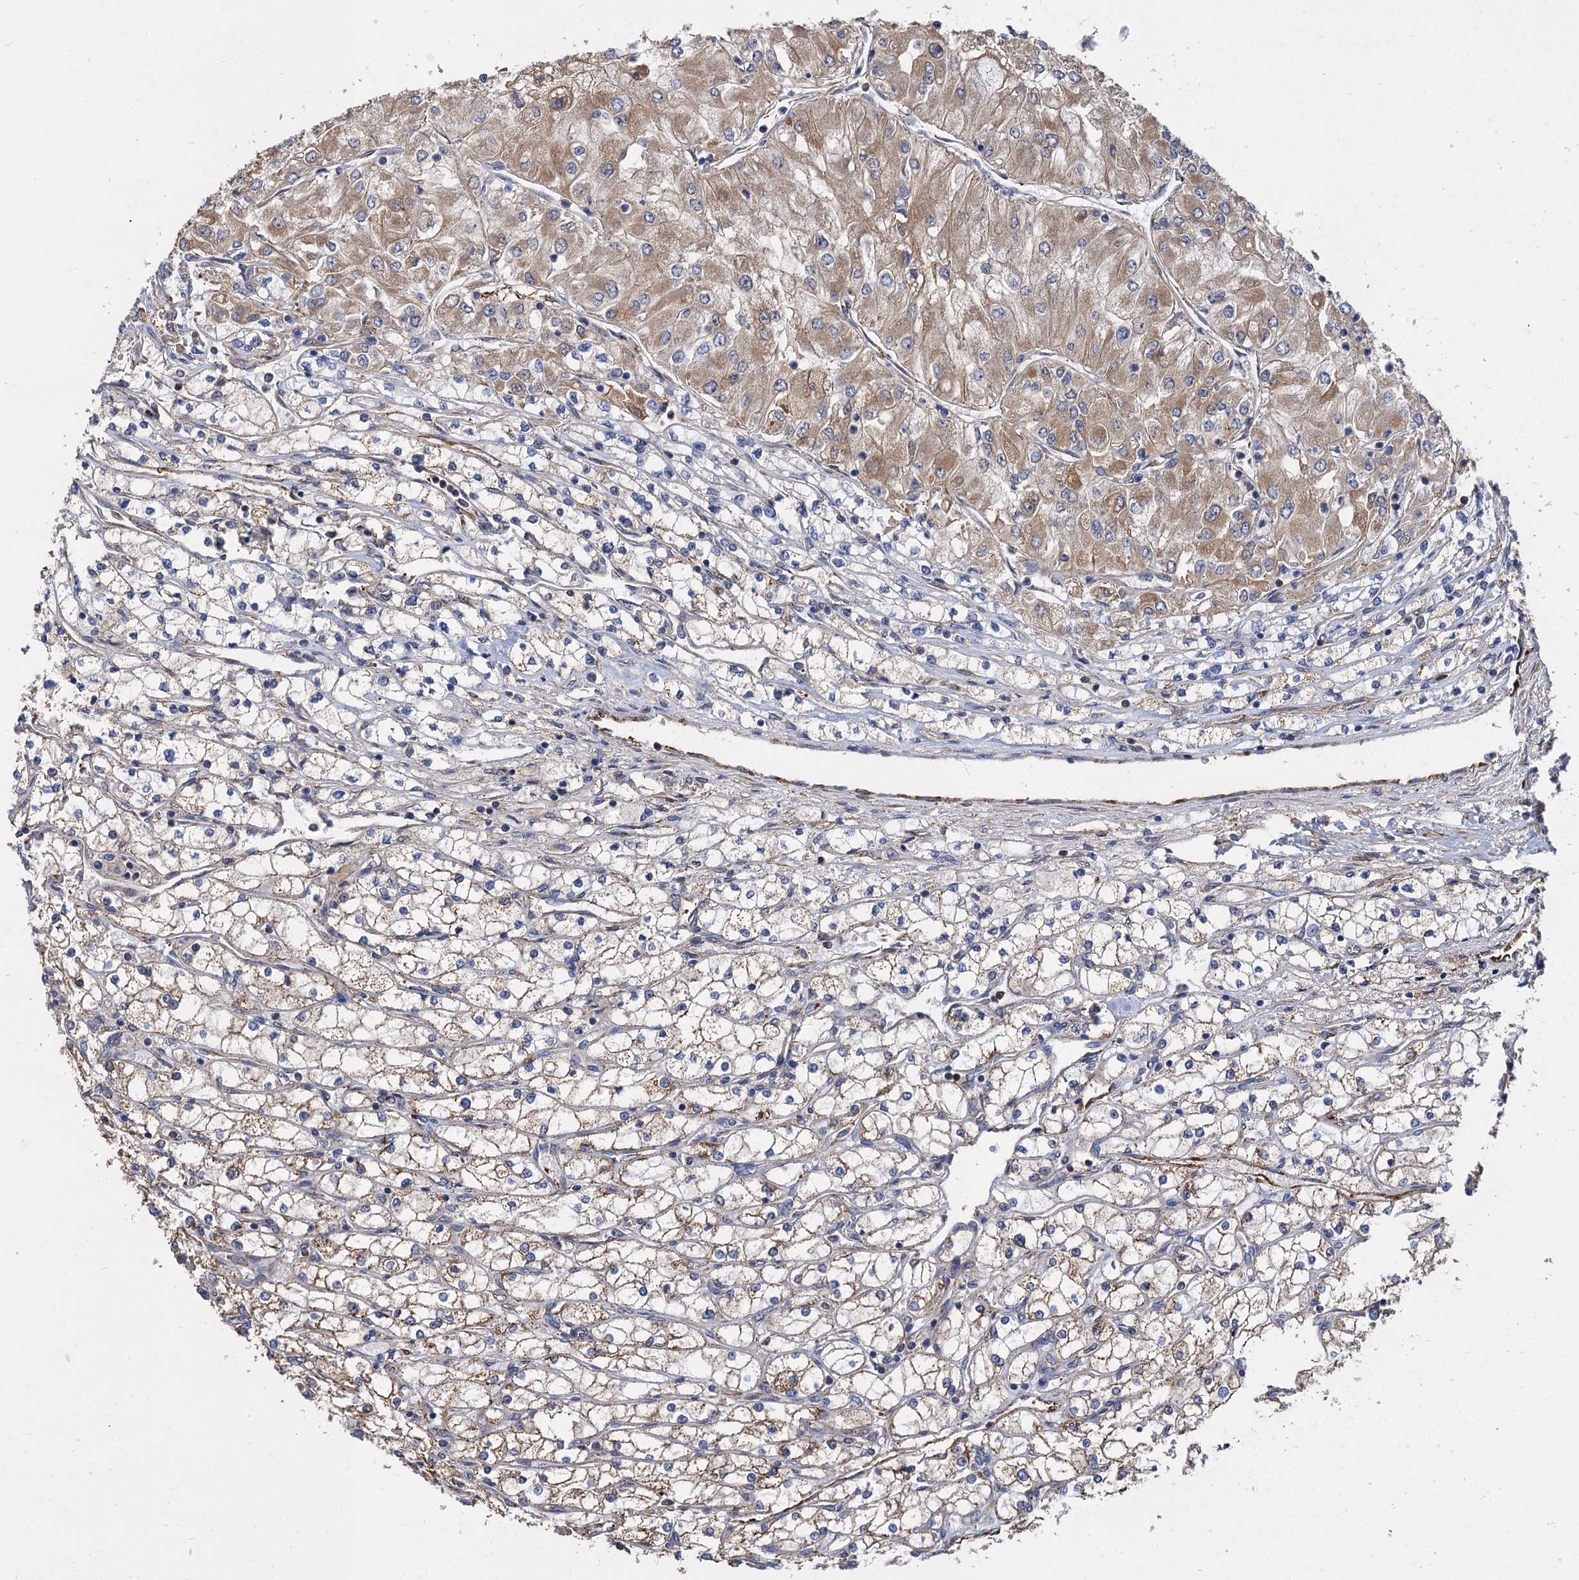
{"staining": {"intensity": "moderate", "quantity": "25%-75%", "location": "cytoplasmic/membranous"}, "tissue": "renal cancer", "cell_type": "Tumor cells", "image_type": "cancer", "snomed": [{"axis": "morphology", "description": "Adenocarcinoma, NOS"}, {"axis": "topography", "description": "Kidney"}], "caption": "The histopathology image displays a brown stain indicating the presence of a protein in the cytoplasmic/membranous of tumor cells in renal cancer. The staining was performed using DAB, with brown indicating positive protein expression. Nuclei are stained blue with hematoxylin.", "gene": "GCSH", "patient": {"sex": "male", "age": 80}}